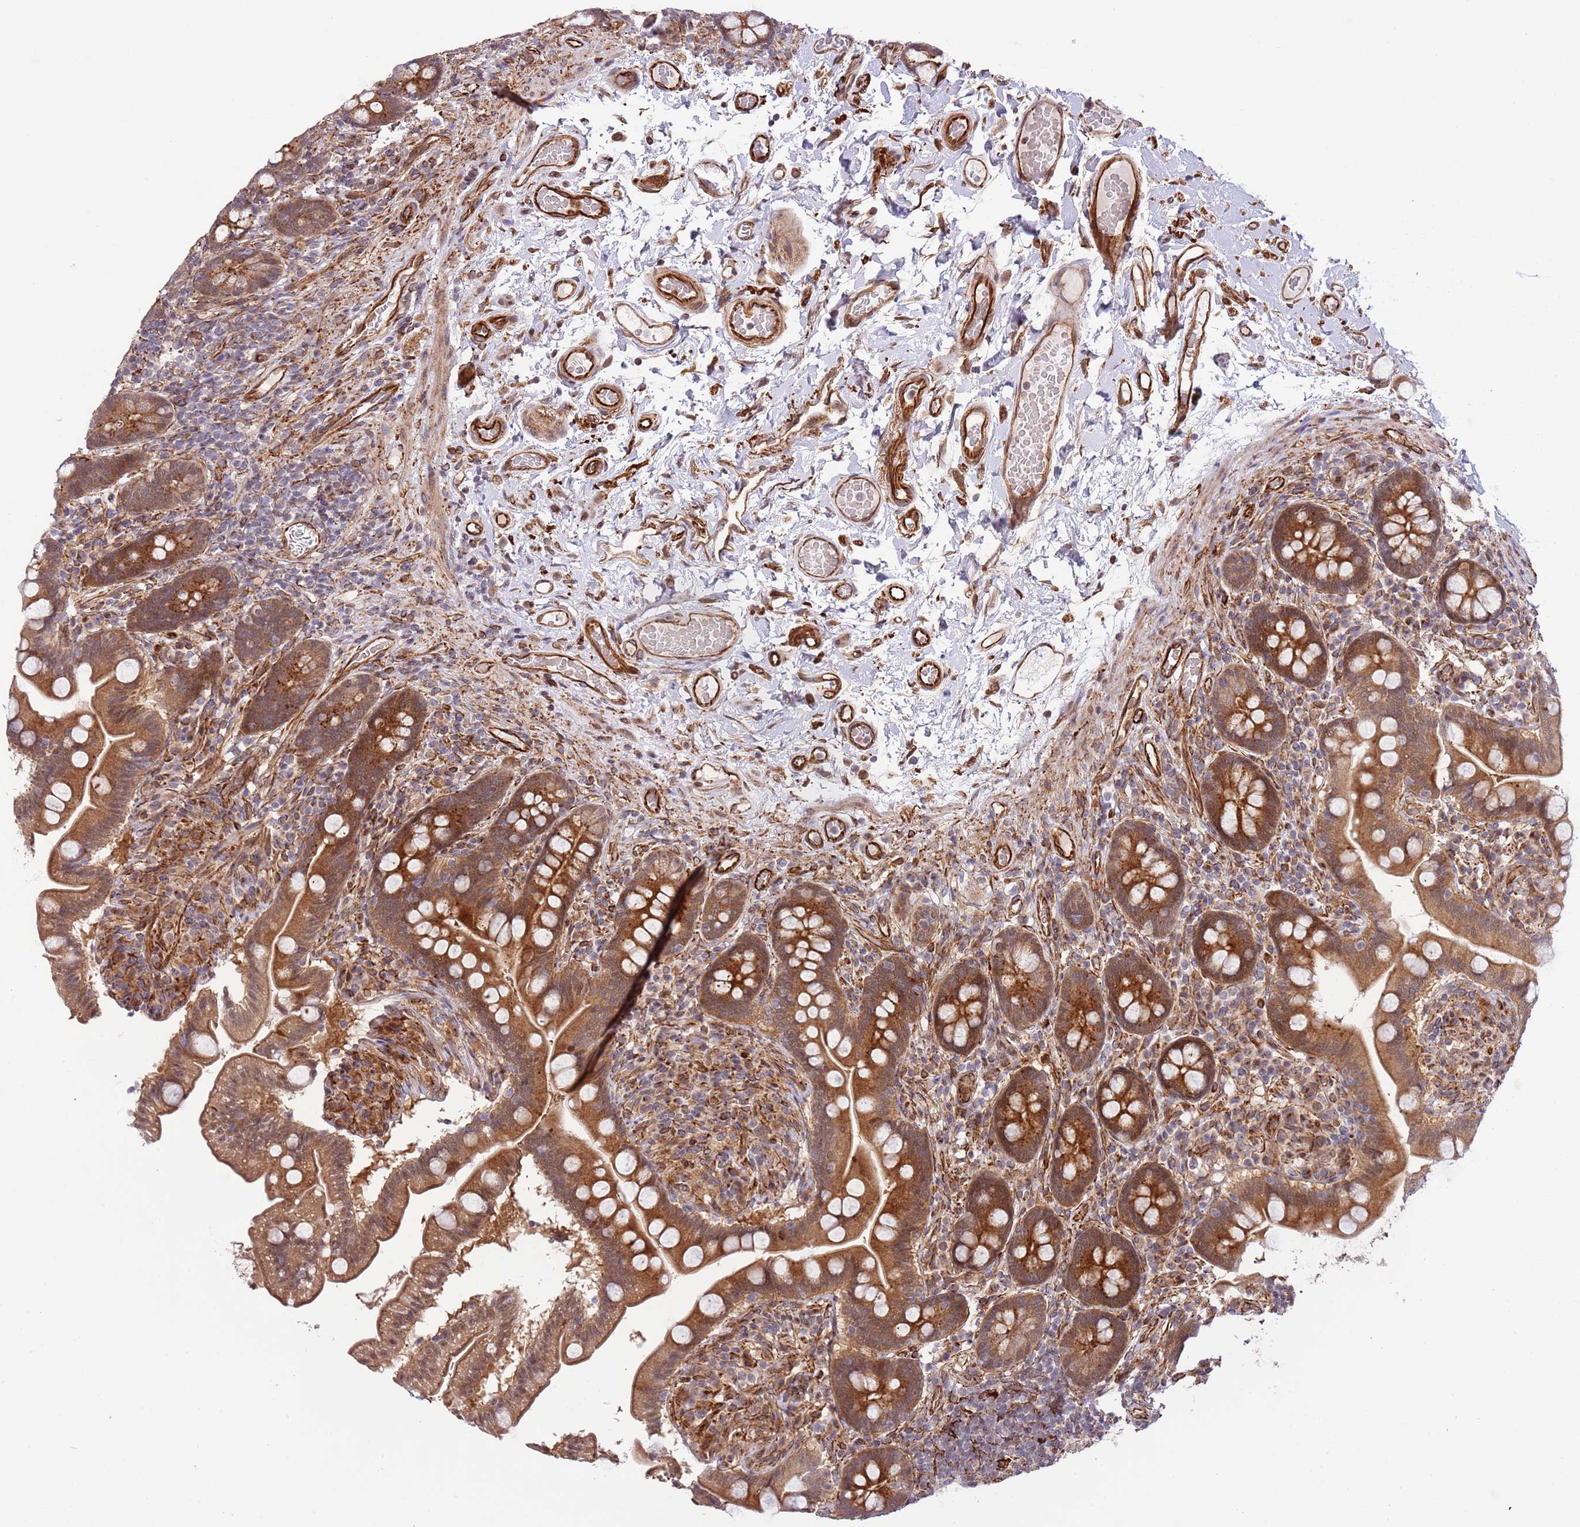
{"staining": {"intensity": "moderate", "quantity": ">75%", "location": "cytoplasmic/membranous"}, "tissue": "small intestine", "cell_type": "Glandular cells", "image_type": "normal", "snomed": [{"axis": "morphology", "description": "Normal tissue, NOS"}, {"axis": "topography", "description": "Small intestine"}], "caption": "Immunohistochemistry (IHC) of normal small intestine displays medium levels of moderate cytoplasmic/membranous staining in approximately >75% of glandular cells. (DAB (3,3'-diaminobenzidine) IHC, brown staining for protein, blue staining for nuclei).", "gene": "NEK3", "patient": {"sex": "female", "age": 64}}